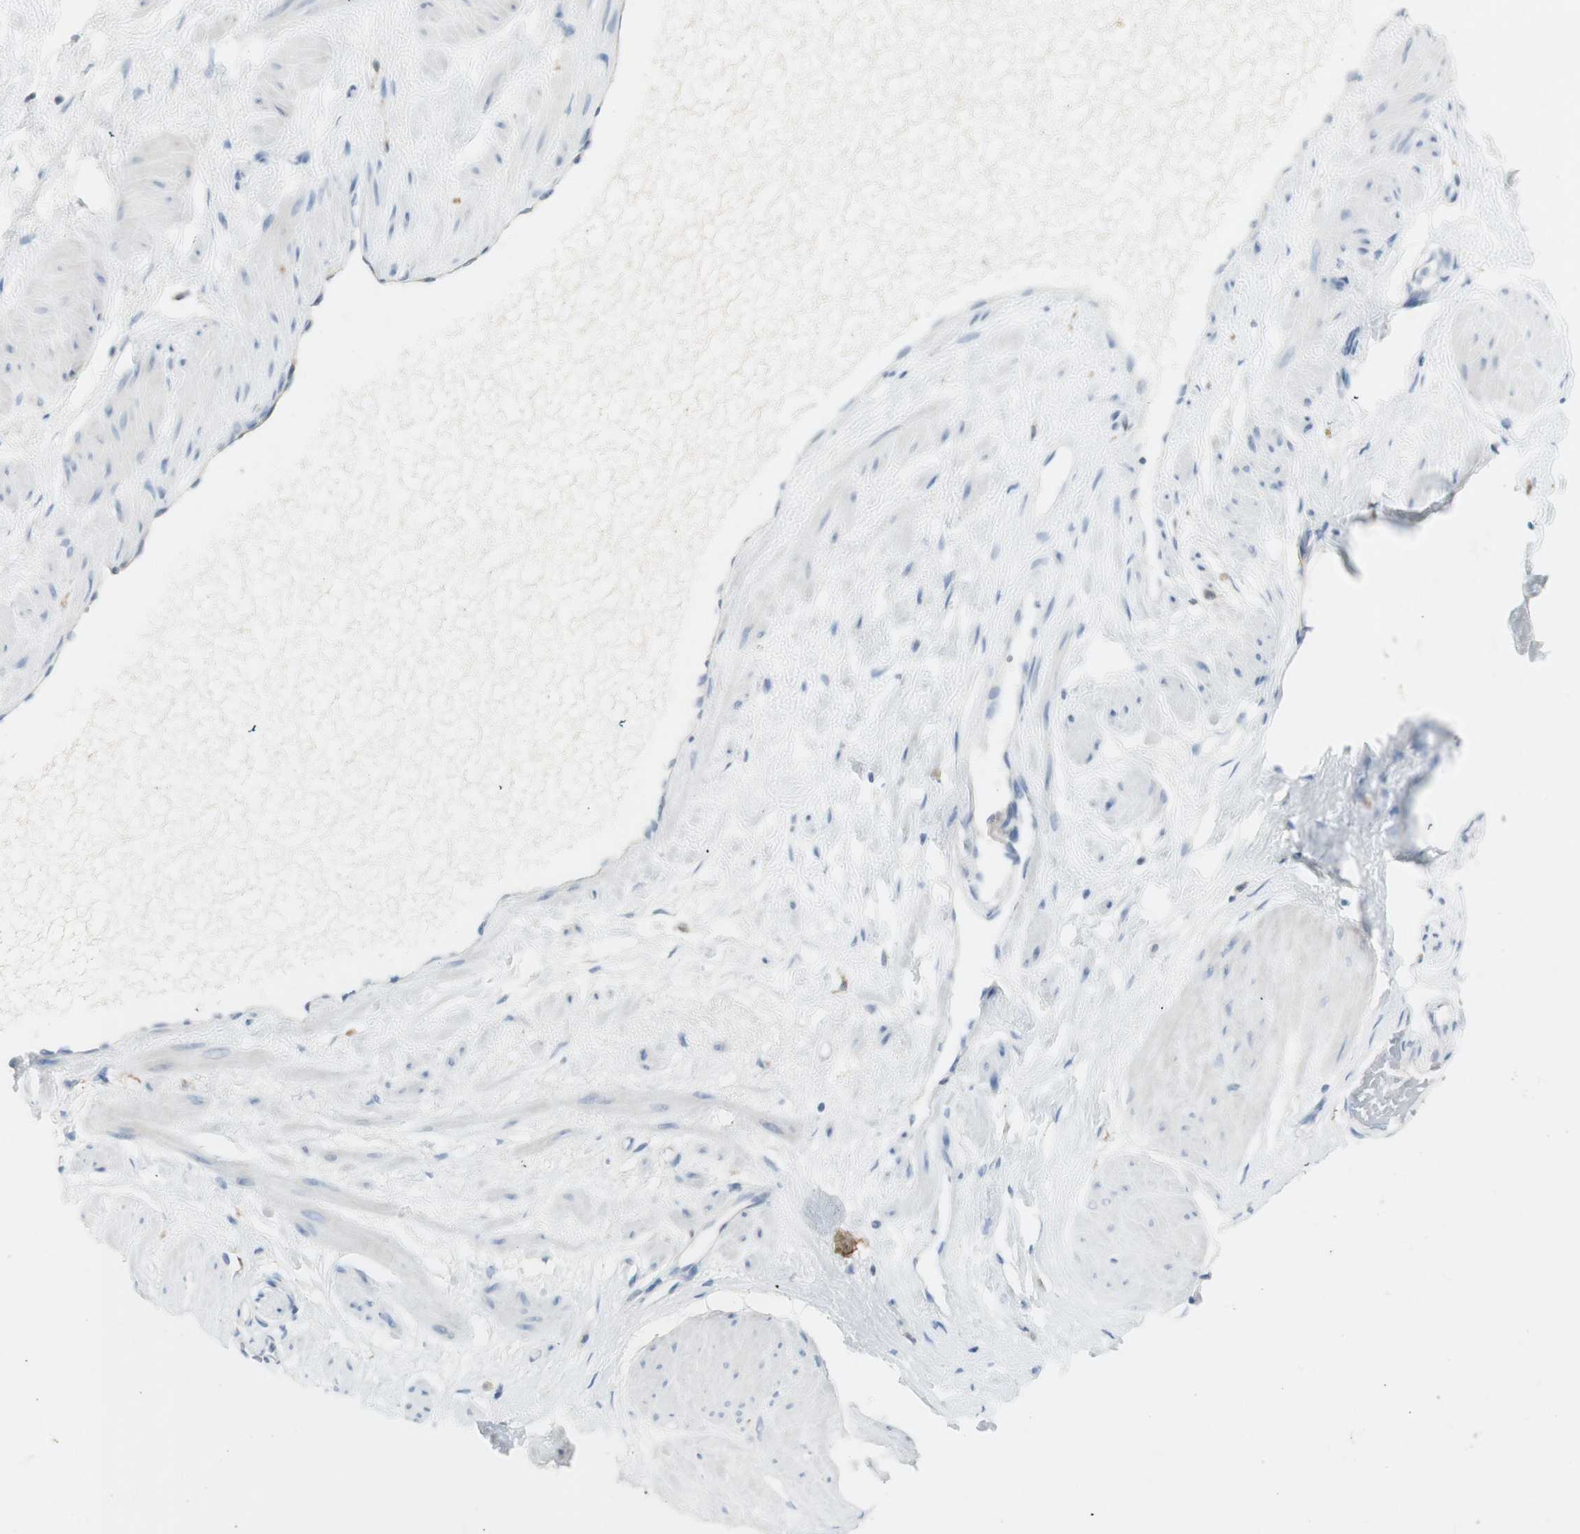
{"staining": {"intensity": "negative", "quantity": "none", "location": "none"}, "tissue": "adipose tissue", "cell_type": "Adipocytes", "image_type": "normal", "snomed": [{"axis": "morphology", "description": "Normal tissue, NOS"}, {"axis": "topography", "description": "Soft tissue"}, {"axis": "topography", "description": "Vascular tissue"}], "caption": "DAB (3,3'-diaminobenzidine) immunohistochemical staining of benign adipose tissue displays no significant positivity in adipocytes. (Stains: DAB (3,3'-diaminobenzidine) IHC with hematoxylin counter stain, Microscopy: brightfield microscopy at high magnification).", "gene": "ART3", "patient": {"sex": "female", "age": 35}}